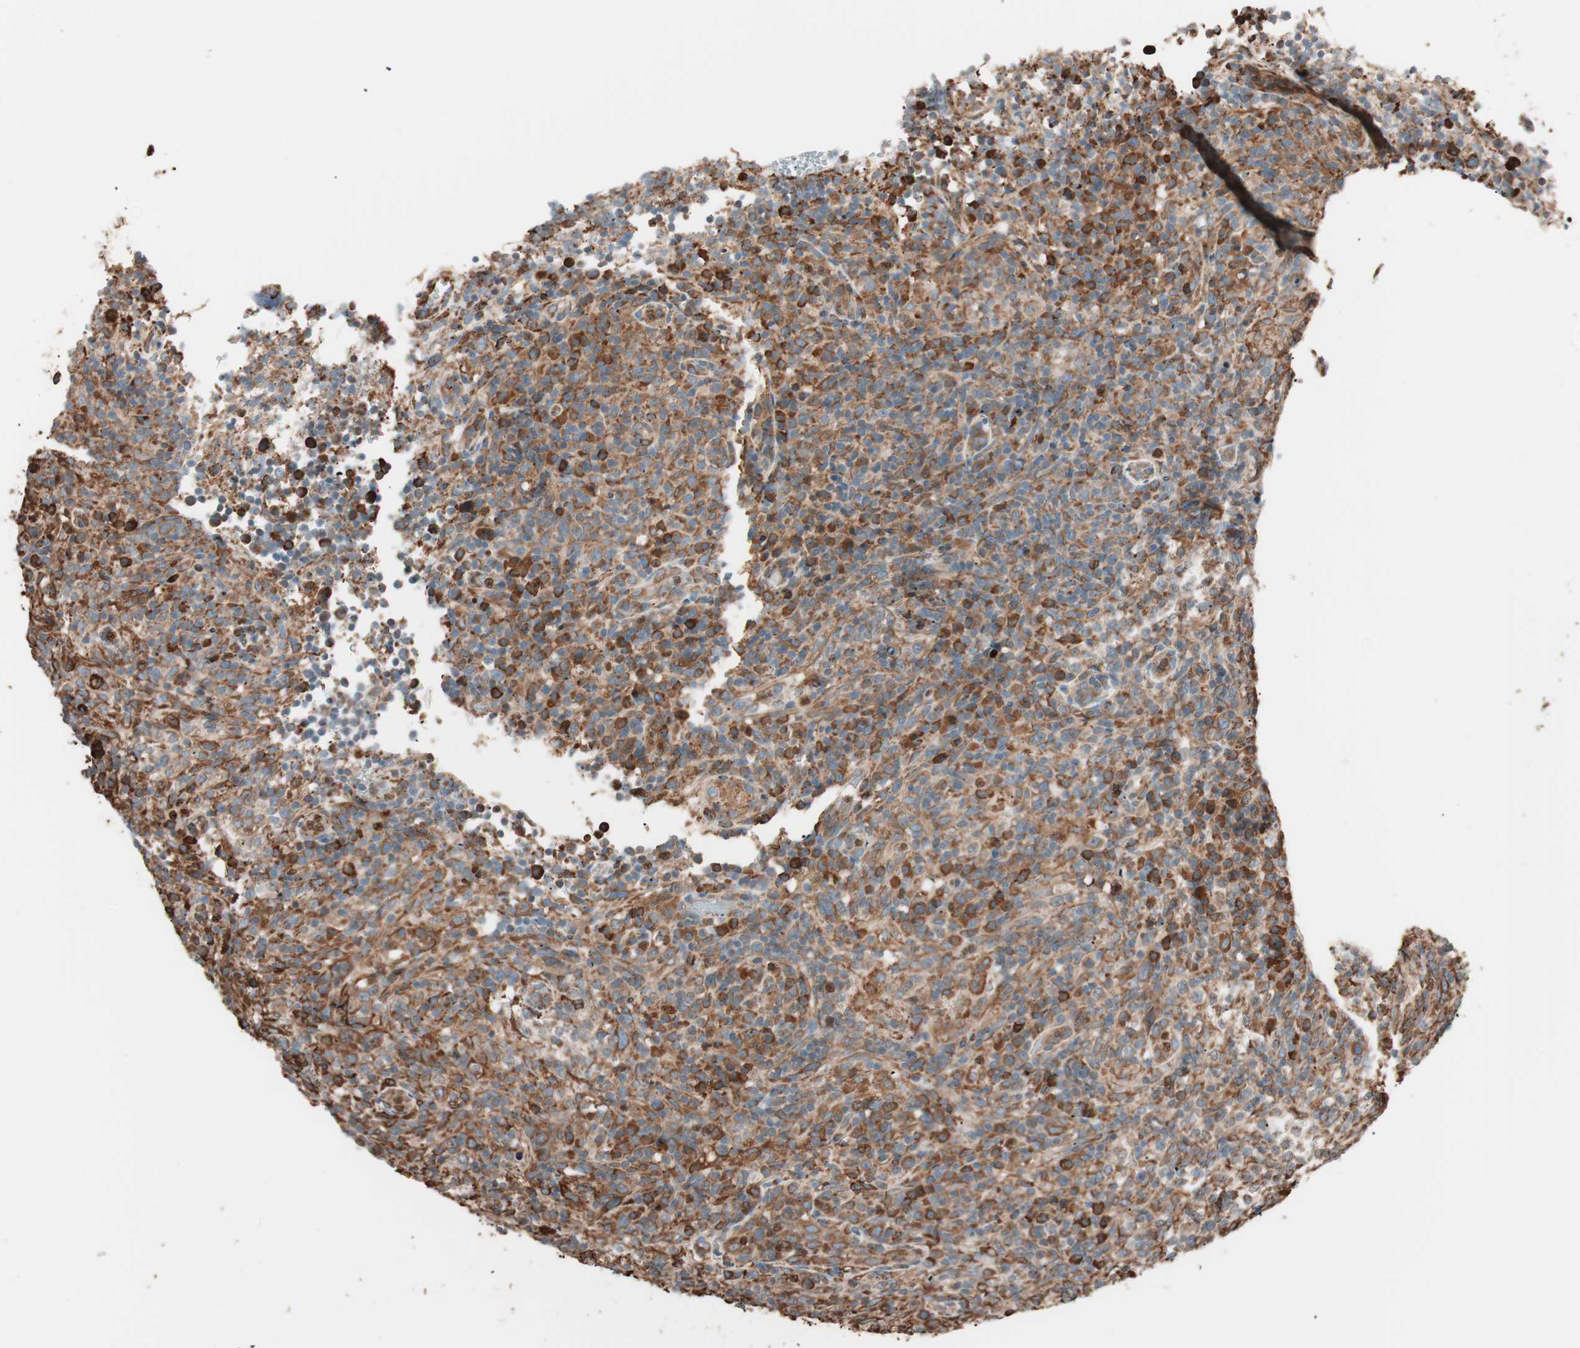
{"staining": {"intensity": "moderate", "quantity": ">75%", "location": "cytoplasmic/membranous"}, "tissue": "lymphoma", "cell_type": "Tumor cells", "image_type": "cancer", "snomed": [{"axis": "morphology", "description": "Malignant lymphoma, non-Hodgkin's type, High grade"}, {"axis": "topography", "description": "Lymph node"}], "caption": "Immunohistochemistry of human high-grade malignant lymphoma, non-Hodgkin's type reveals medium levels of moderate cytoplasmic/membranous positivity in about >75% of tumor cells.", "gene": "VEGFA", "patient": {"sex": "female", "age": 76}}